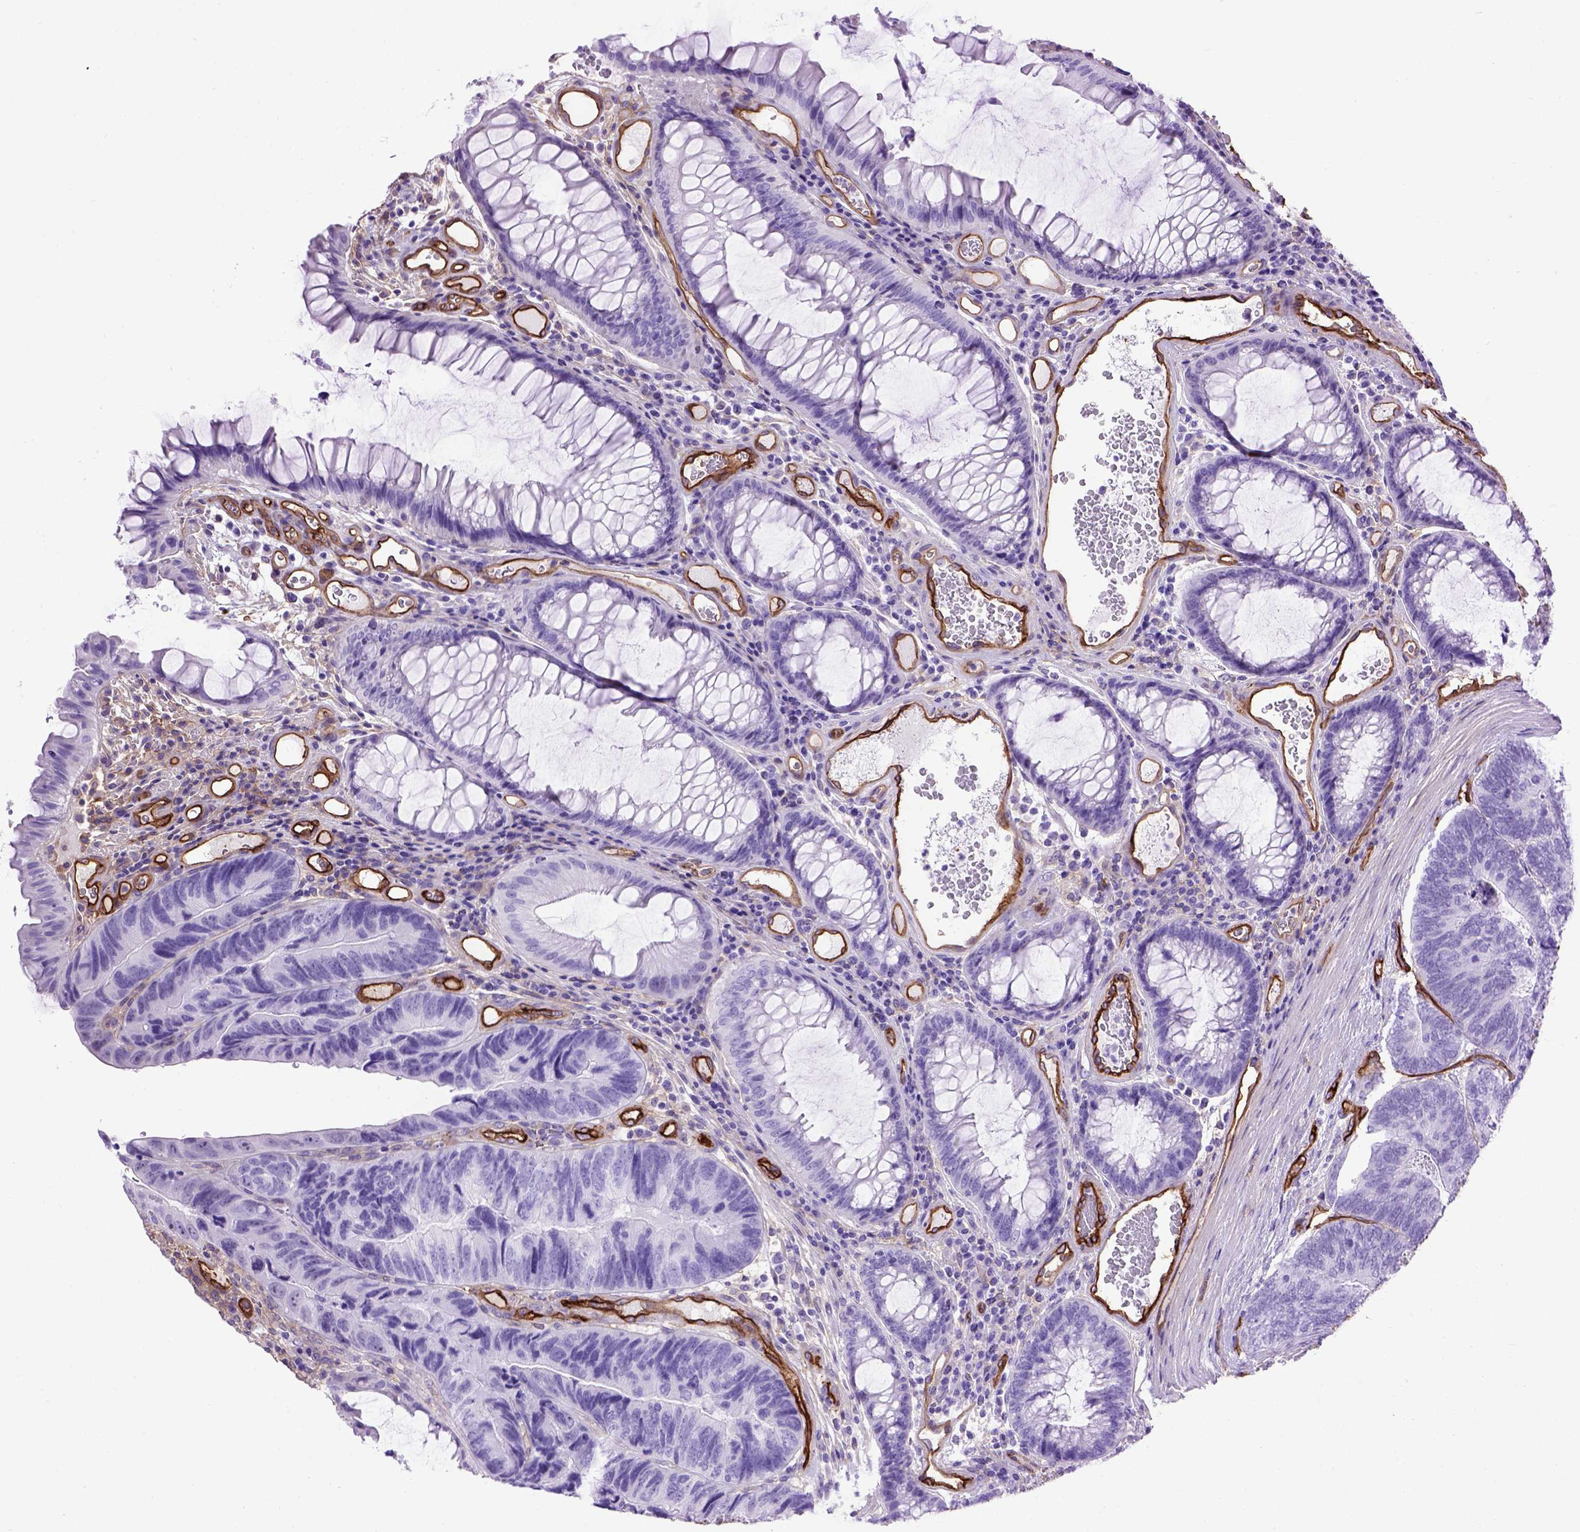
{"staining": {"intensity": "negative", "quantity": "none", "location": "none"}, "tissue": "colorectal cancer", "cell_type": "Tumor cells", "image_type": "cancer", "snomed": [{"axis": "morphology", "description": "Adenocarcinoma, NOS"}, {"axis": "topography", "description": "Colon"}], "caption": "Colorectal cancer stained for a protein using immunohistochemistry reveals no staining tumor cells.", "gene": "ENG", "patient": {"sex": "female", "age": 67}}